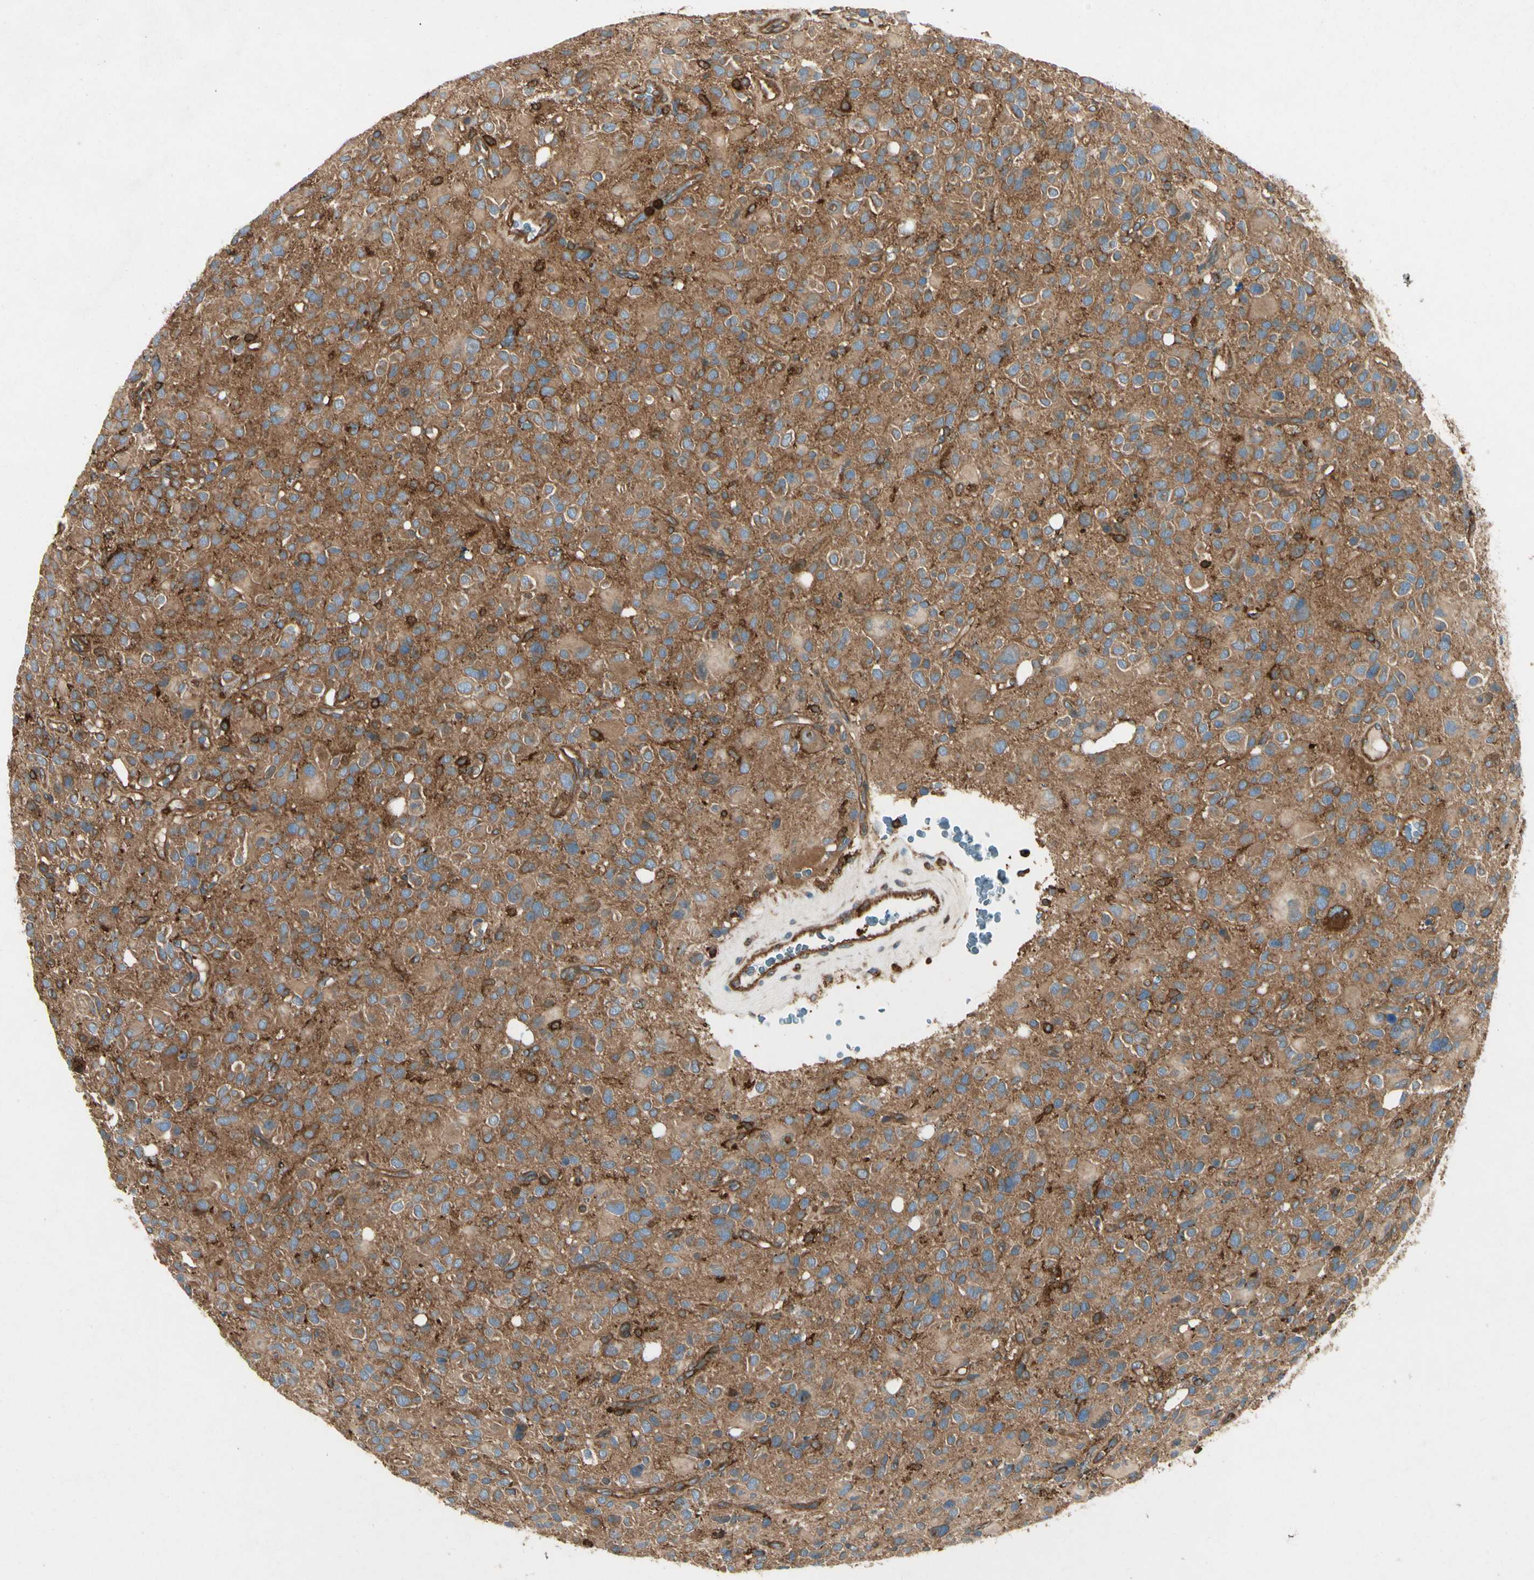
{"staining": {"intensity": "moderate", "quantity": ">75%", "location": "cytoplasmic/membranous"}, "tissue": "glioma", "cell_type": "Tumor cells", "image_type": "cancer", "snomed": [{"axis": "morphology", "description": "Glioma, malignant, High grade"}, {"axis": "topography", "description": "Brain"}], "caption": "Malignant glioma (high-grade) stained with DAB (3,3'-diaminobenzidine) immunohistochemistry (IHC) shows medium levels of moderate cytoplasmic/membranous staining in about >75% of tumor cells. The staining was performed using DAB, with brown indicating positive protein expression. Nuclei are stained blue with hematoxylin.", "gene": "ARPC2", "patient": {"sex": "male", "age": 48}}